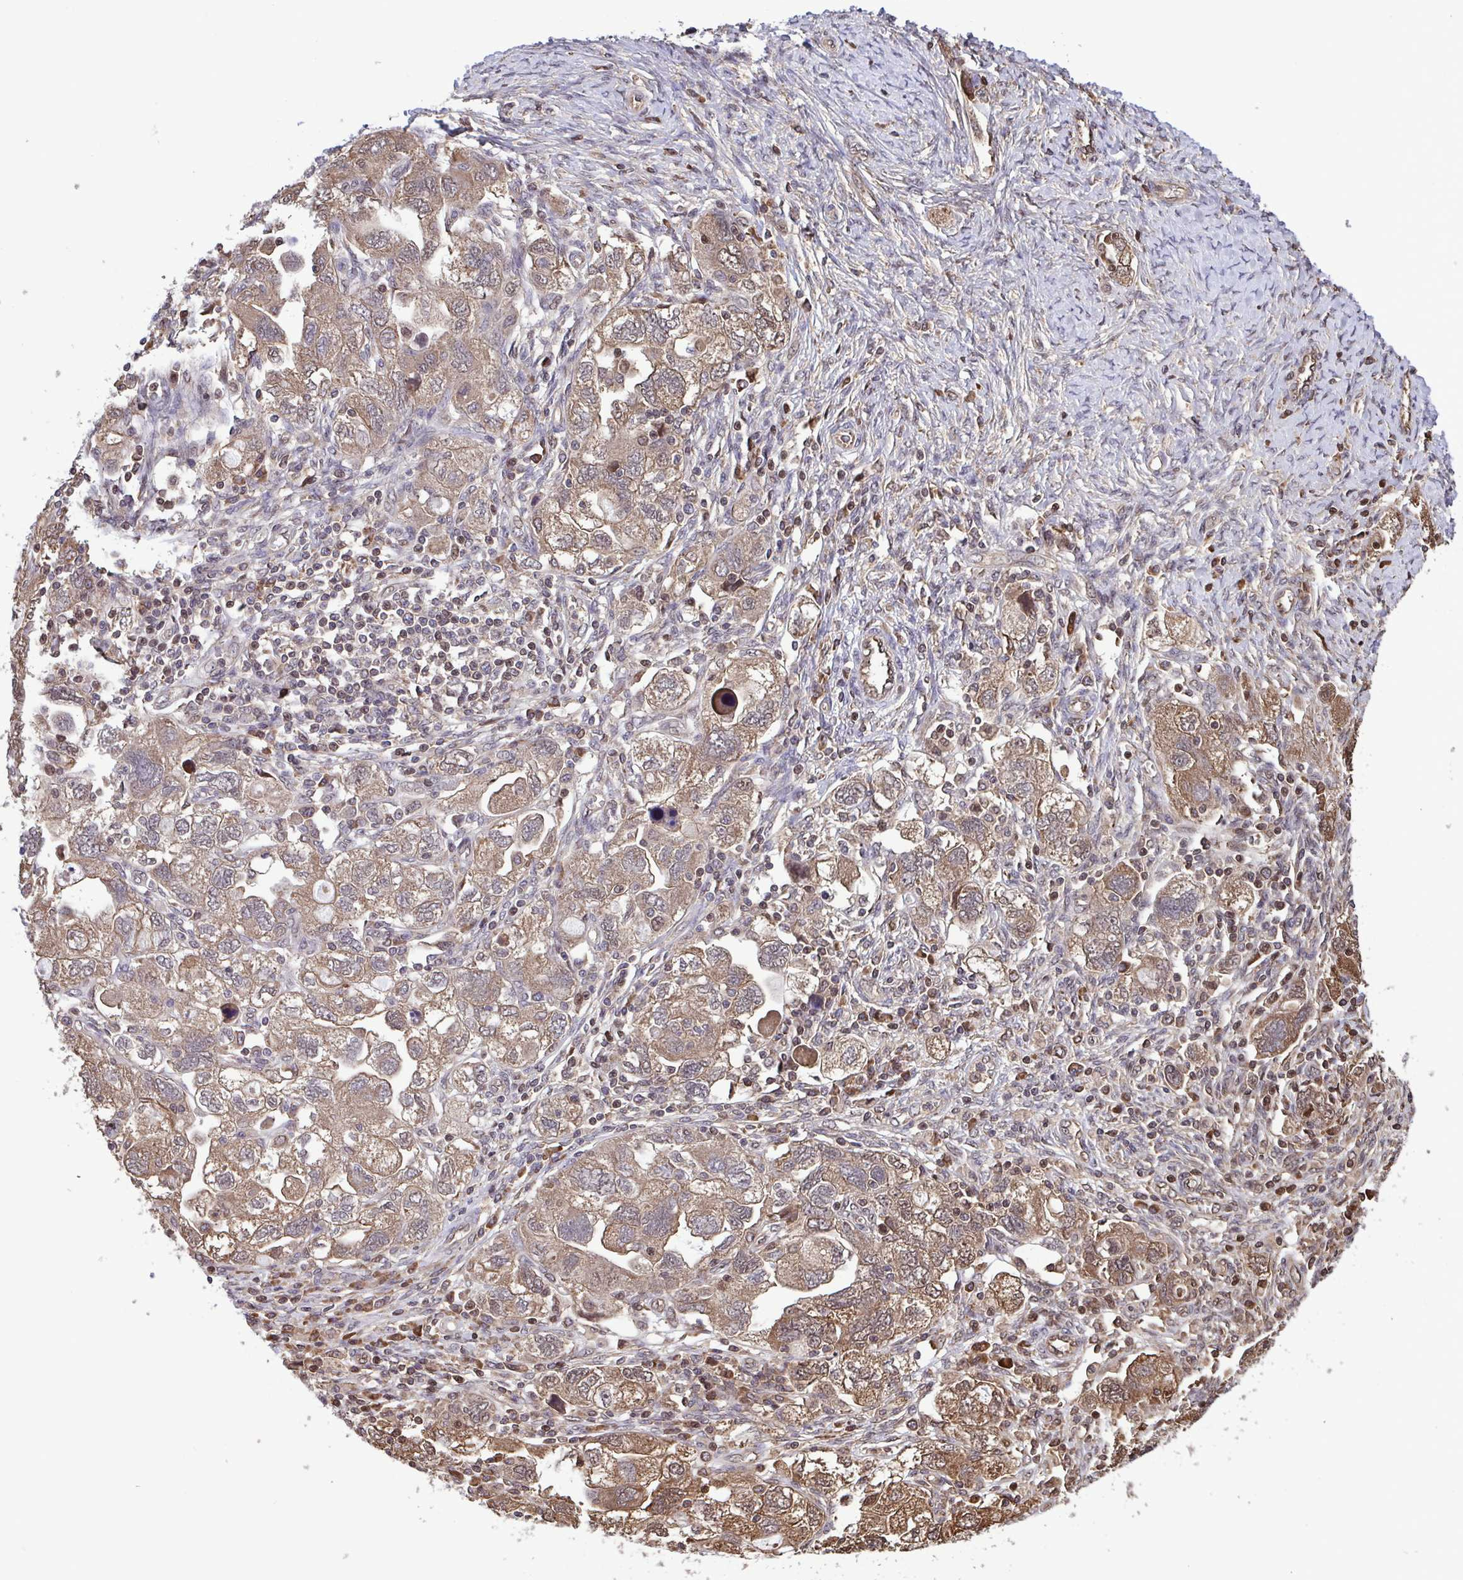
{"staining": {"intensity": "moderate", "quantity": ">75%", "location": "cytoplasmic/membranous"}, "tissue": "ovarian cancer", "cell_type": "Tumor cells", "image_type": "cancer", "snomed": [{"axis": "morphology", "description": "Carcinoma, NOS"}, {"axis": "morphology", "description": "Cystadenocarcinoma, serous, NOS"}, {"axis": "topography", "description": "Ovary"}], "caption": "A brown stain shows moderate cytoplasmic/membranous staining of a protein in human ovarian cancer tumor cells. The protein of interest is stained brown, and the nuclei are stained in blue (DAB IHC with brightfield microscopy, high magnification).", "gene": "SEC63", "patient": {"sex": "female", "age": 69}}